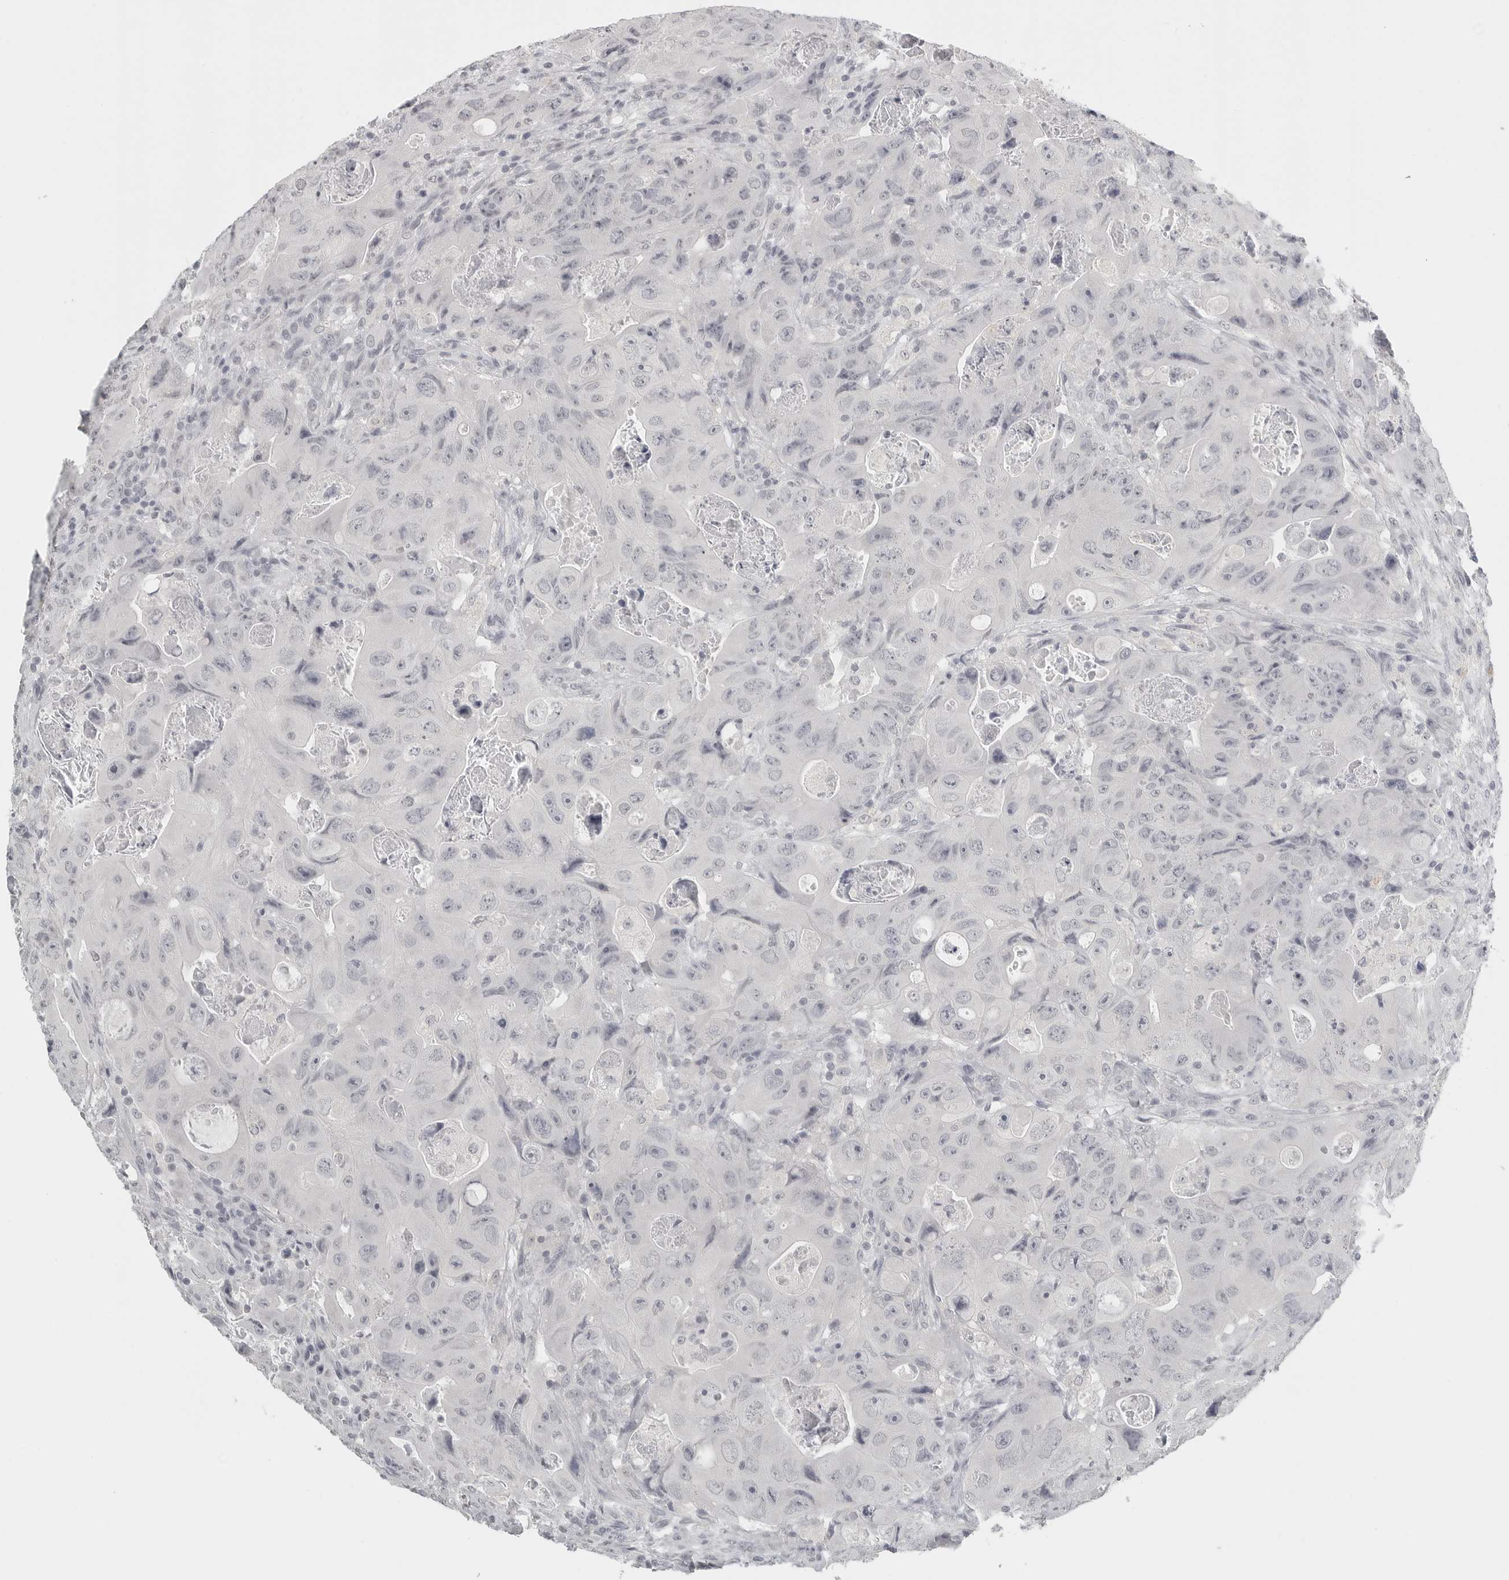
{"staining": {"intensity": "negative", "quantity": "none", "location": "none"}, "tissue": "colorectal cancer", "cell_type": "Tumor cells", "image_type": "cancer", "snomed": [{"axis": "morphology", "description": "Adenocarcinoma, NOS"}, {"axis": "topography", "description": "Colon"}], "caption": "The histopathology image displays no significant expression in tumor cells of colorectal cancer. (Brightfield microscopy of DAB (3,3'-diaminobenzidine) immunohistochemistry (IHC) at high magnification).", "gene": "BPIFA1", "patient": {"sex": "female", "age": 46}}